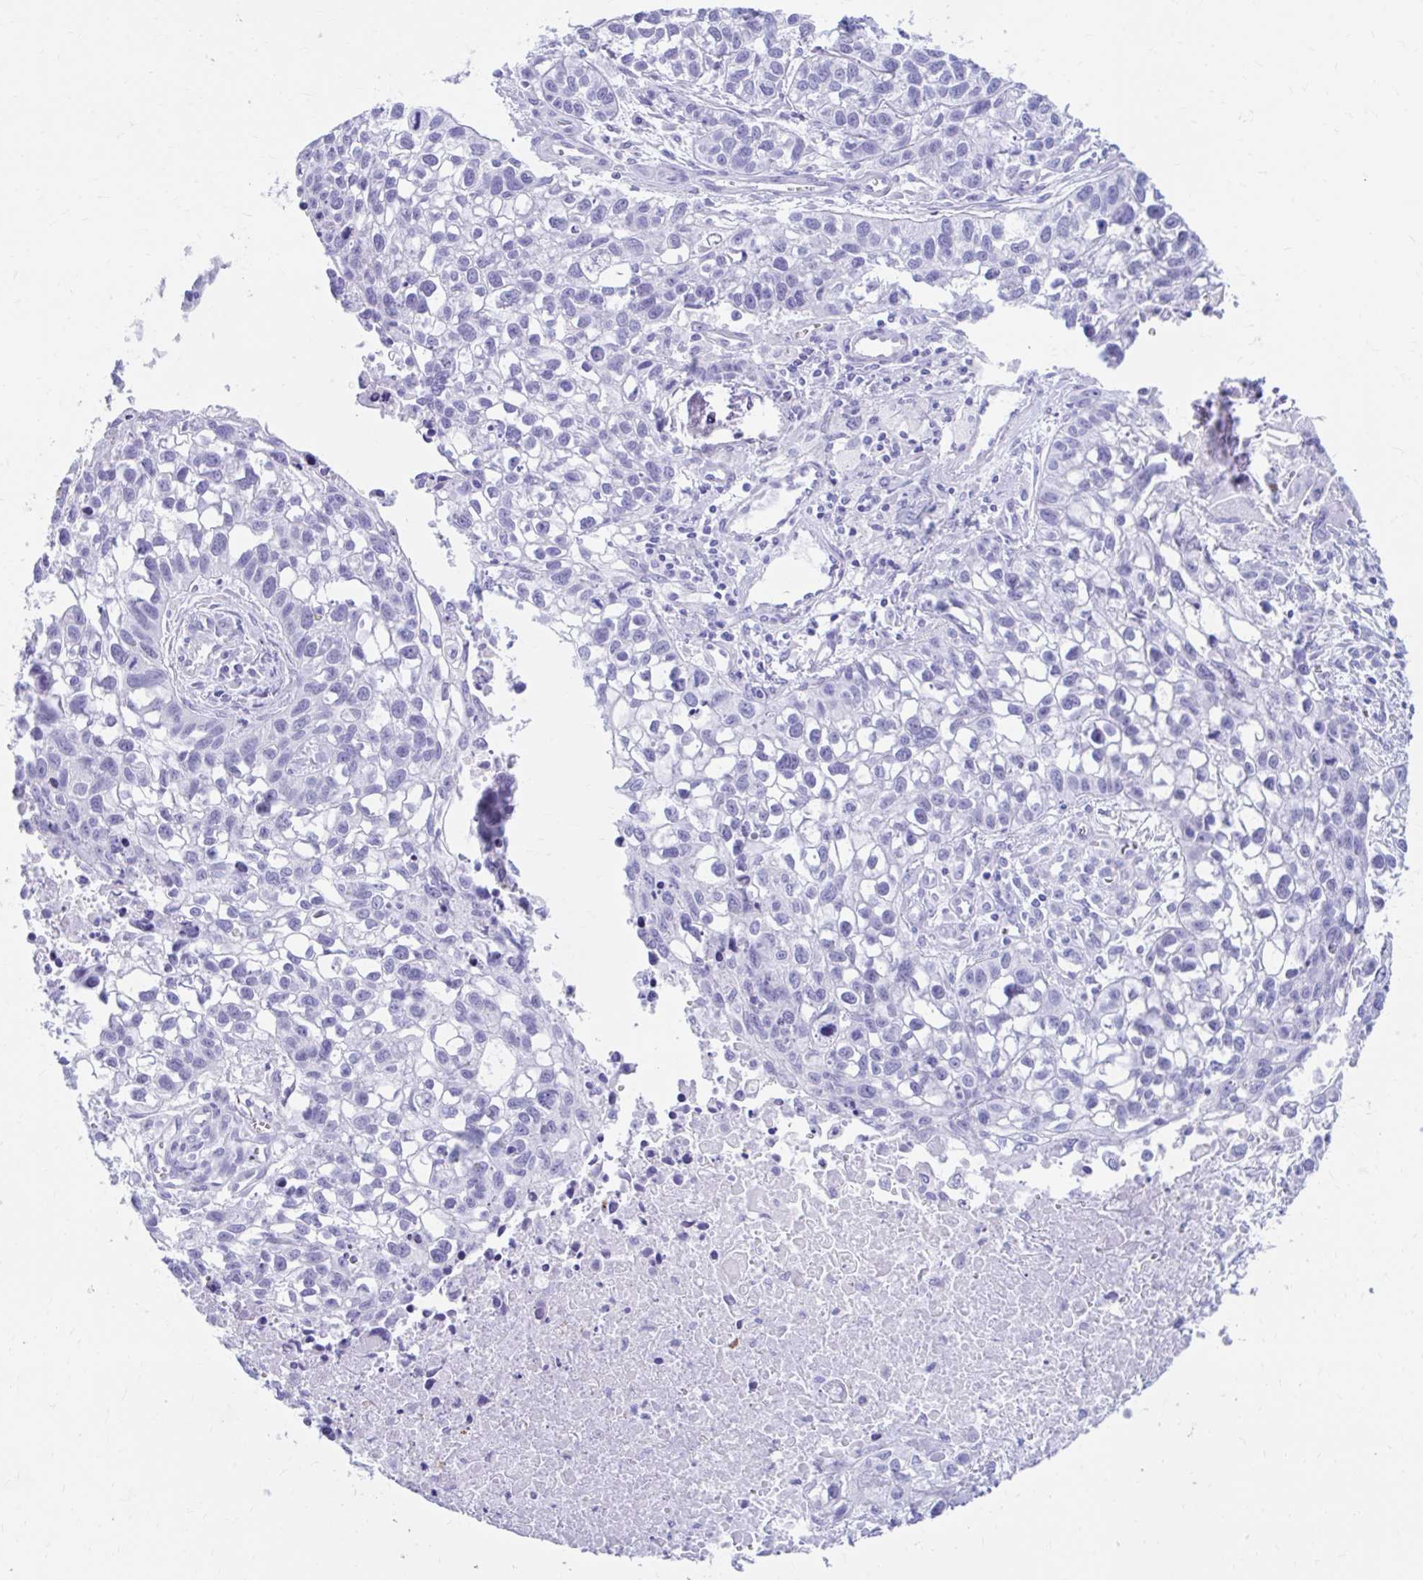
{"staining": {"intensity": "negative", "quantity": "none", "location": "none"}, "tissue": "lung cancer", "cell_type": "Tumor cells", "image_type": "cancer", "snomed": [{"axis": "morphology", "description": "Squamous cell carcinoma, NOS"}, {"axis": "topography", "description": "Lung"}], "caption": "Immunohistochemistry (IHC) of squamous cell carcinoma (lung) shows no positivity in tumor cells.", "gene": "NSG2", "patient": {"sex": "male", "age": 74}}